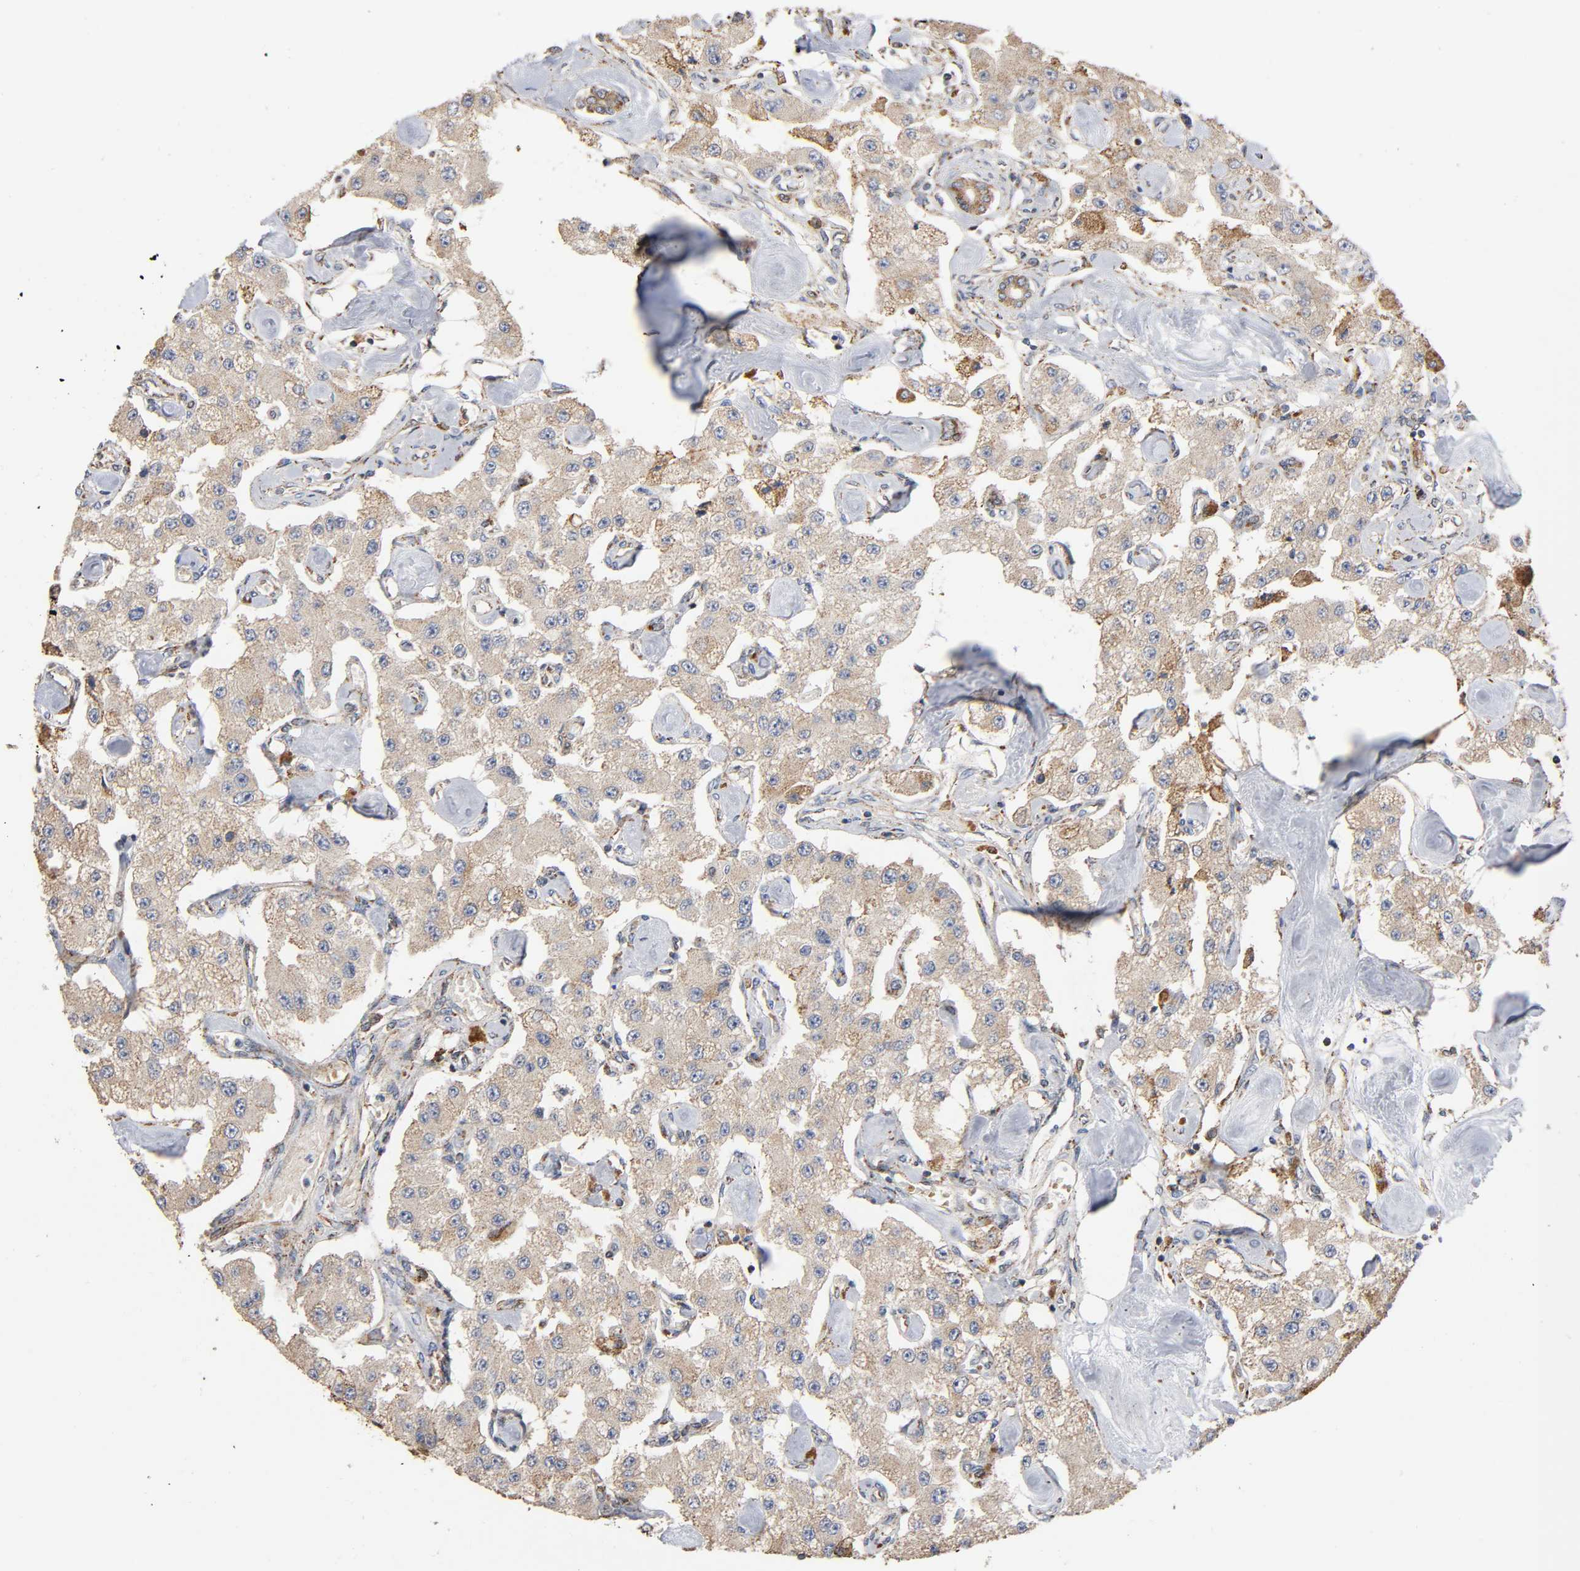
{"staining": {"intensity": "weak", "quantity": ">75%", "location": "cytoplasmic/membranous"}, "tissue": "carcinoid", "cell_type": "Tumor cells", "image_type": "cancer", "snomed": [{"axis": "morphology", "description": "Carcinoid, malignant, NOS"}, {"axis": "topography", "description": "Pancreas"}], "caption": "Immunohistochemistry (IHC) histopathology image of human carcinoid (malignant) stained for a protein (brown), which reveals low levels of weak cytoplasmic/membranous staining in approximately >75% of tumor cells.", "gene": "MAP3K1", "patient": {"sex": "male", "age": 41}}